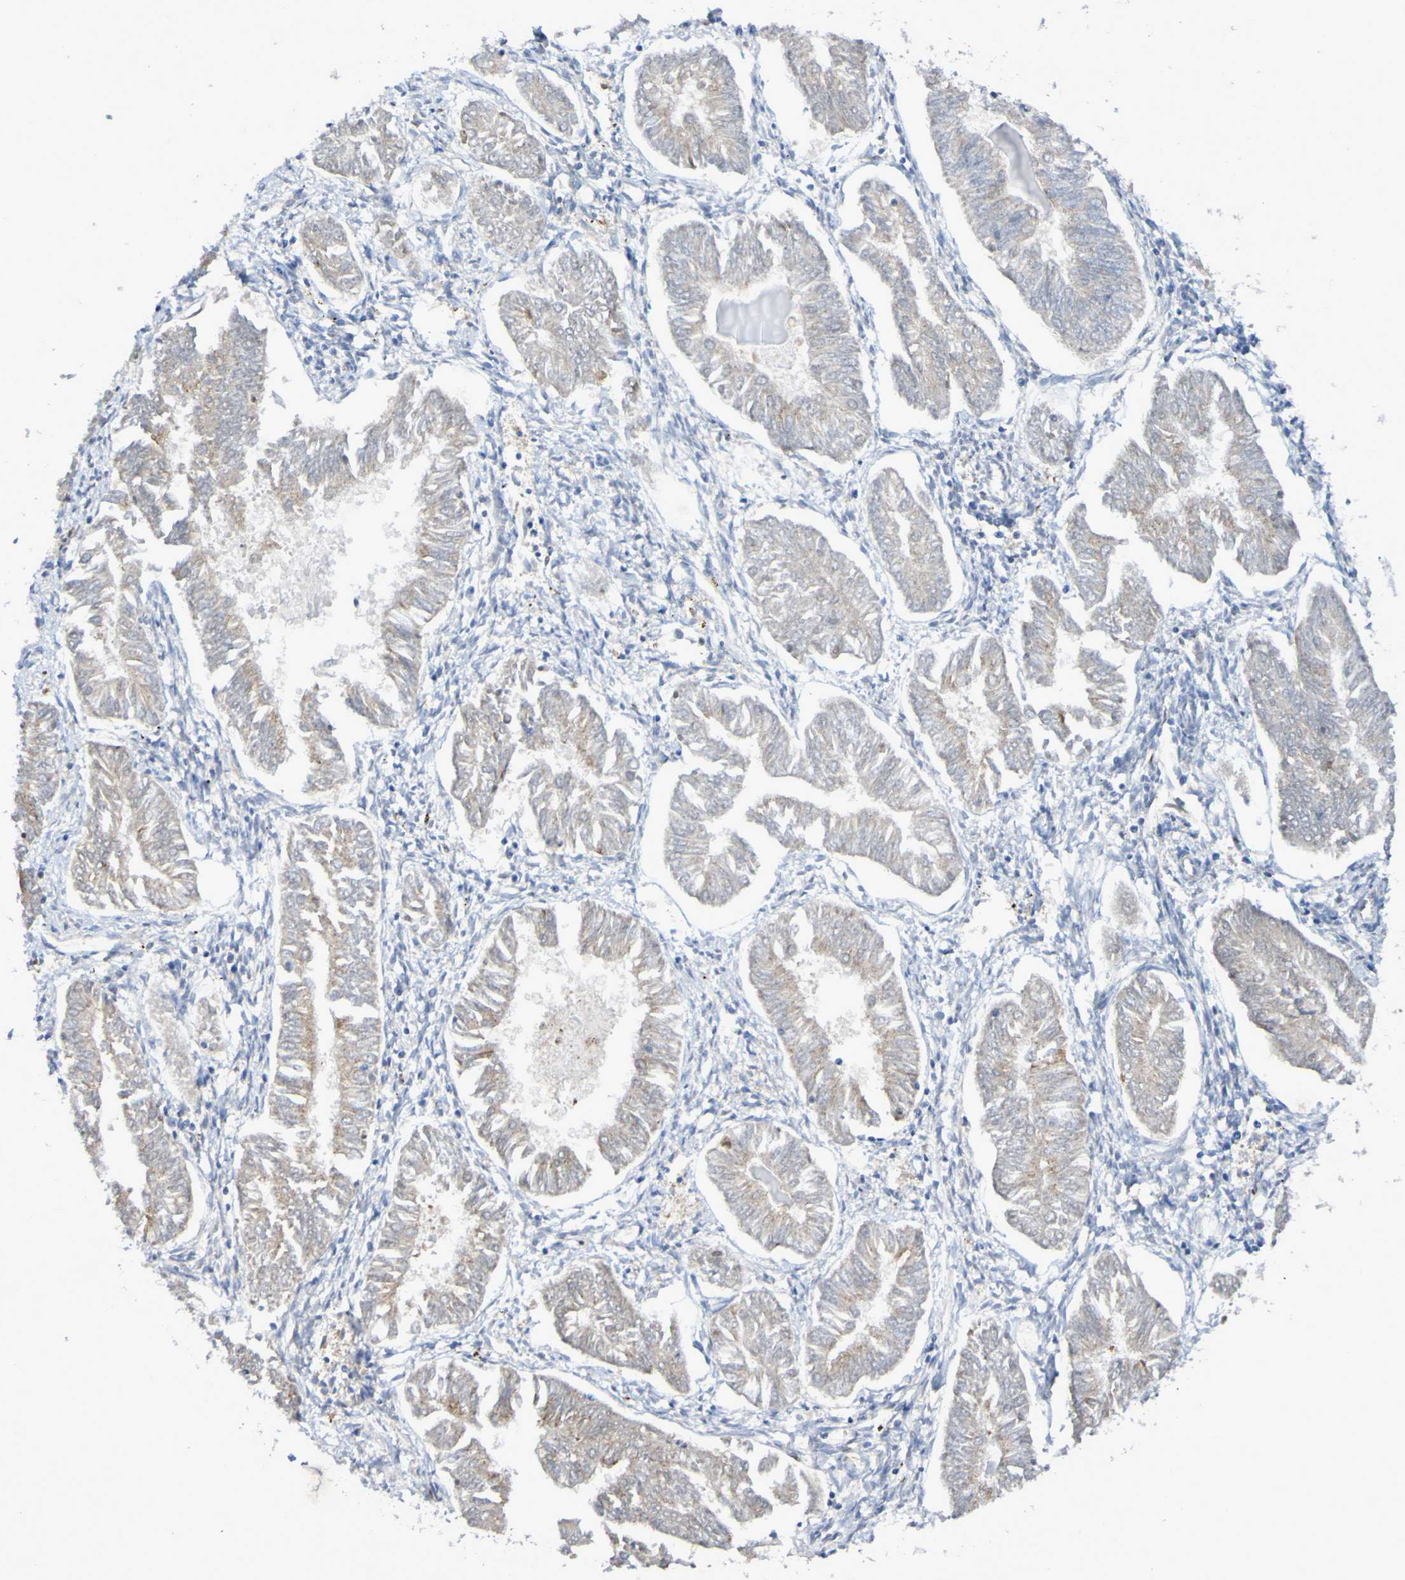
{"staining": {"intensity": "weak", "quantity": ">75%", "location": "cytoplasmic/membranous"}, "tissue": "endometrial cancer", "cell_type": "Tumor cells", "image_type": "cancer", "snomed": [{"axis": "morphology", "description": "Adenocarcinoma, NOS"}, {"axis": "topography", "description": "Endometrium"}], "caption": "High-magnification brightfield microscopy of endometrial cancer (adenocarcinoma) stained with DAB (3,3'-diaminobenzidine) (brown) and counterstained with hematoxylin (blue). tumor cells exhibit weak cytoplasmic/membranous expression is present in about>75% of cells.", "gene": "LMBRD2", "patient": {"sex": "female", "age": 53}}